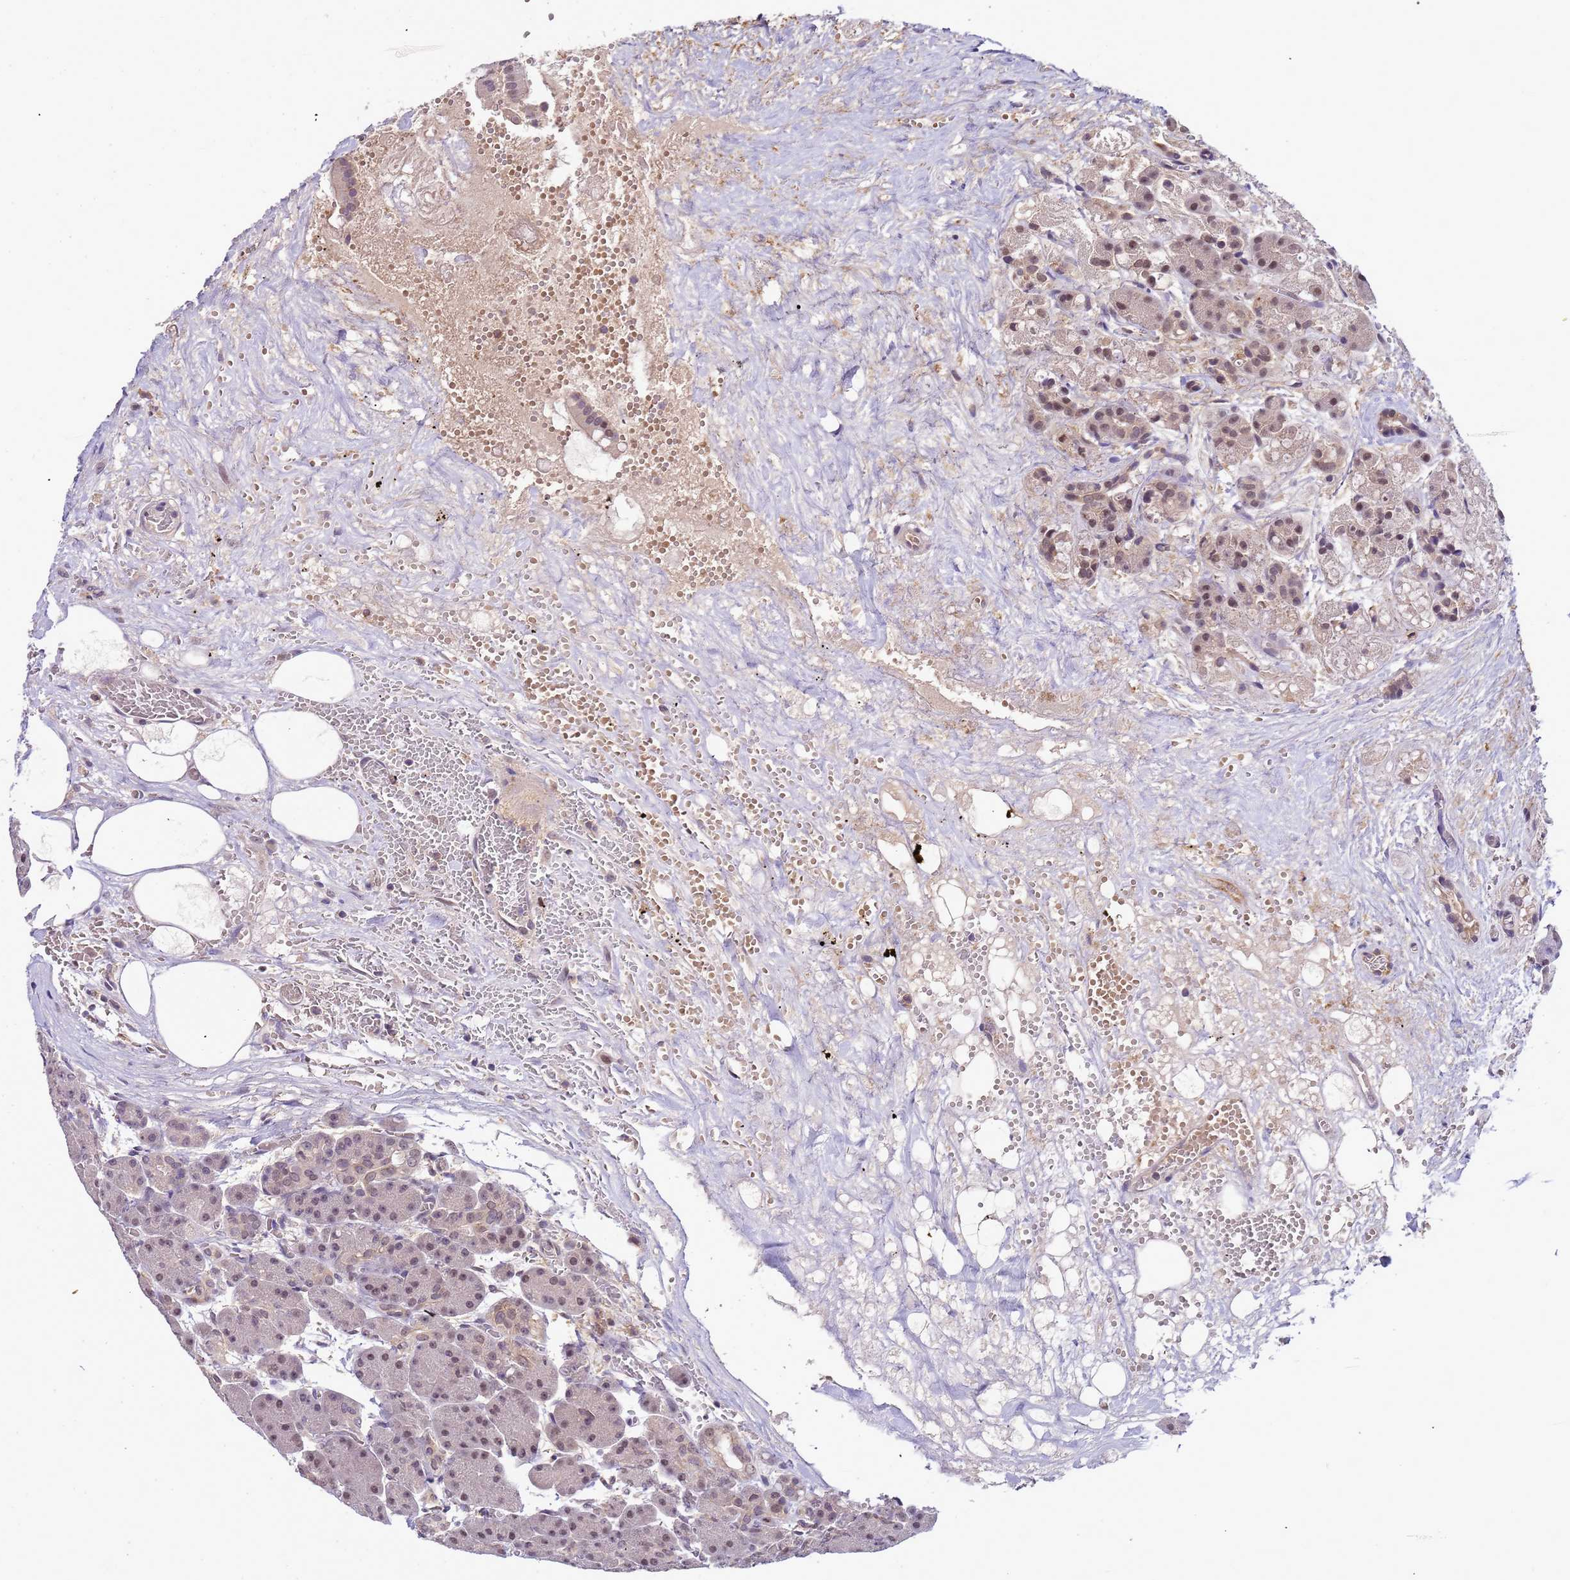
{"staining": {"intensity": "moderate", "quantity": "25%-75%", "location": "nuclear"}, "tissue": "pancreas", "cell_type": "Exocrine glandular cells", "image_type": "normal", "snomed": [{"axis": "morphology", "description": "Normal tissue, NOS"}, {"axis": "topography", "description": "Pancreas"}], "caption": "Immunohistochemical staining of normal pancreas demonstrates moderate nuclear protein positivity in about 25%-75% of exocrine glandular cells. (Stains: DAB (3,3'-diaminobenzidine) in brown, nuclei in blue, Microscopy: brightfield microscopy at high magnification).", "gene": "CD53", "patient": {"sex": "male", "age": 63}}